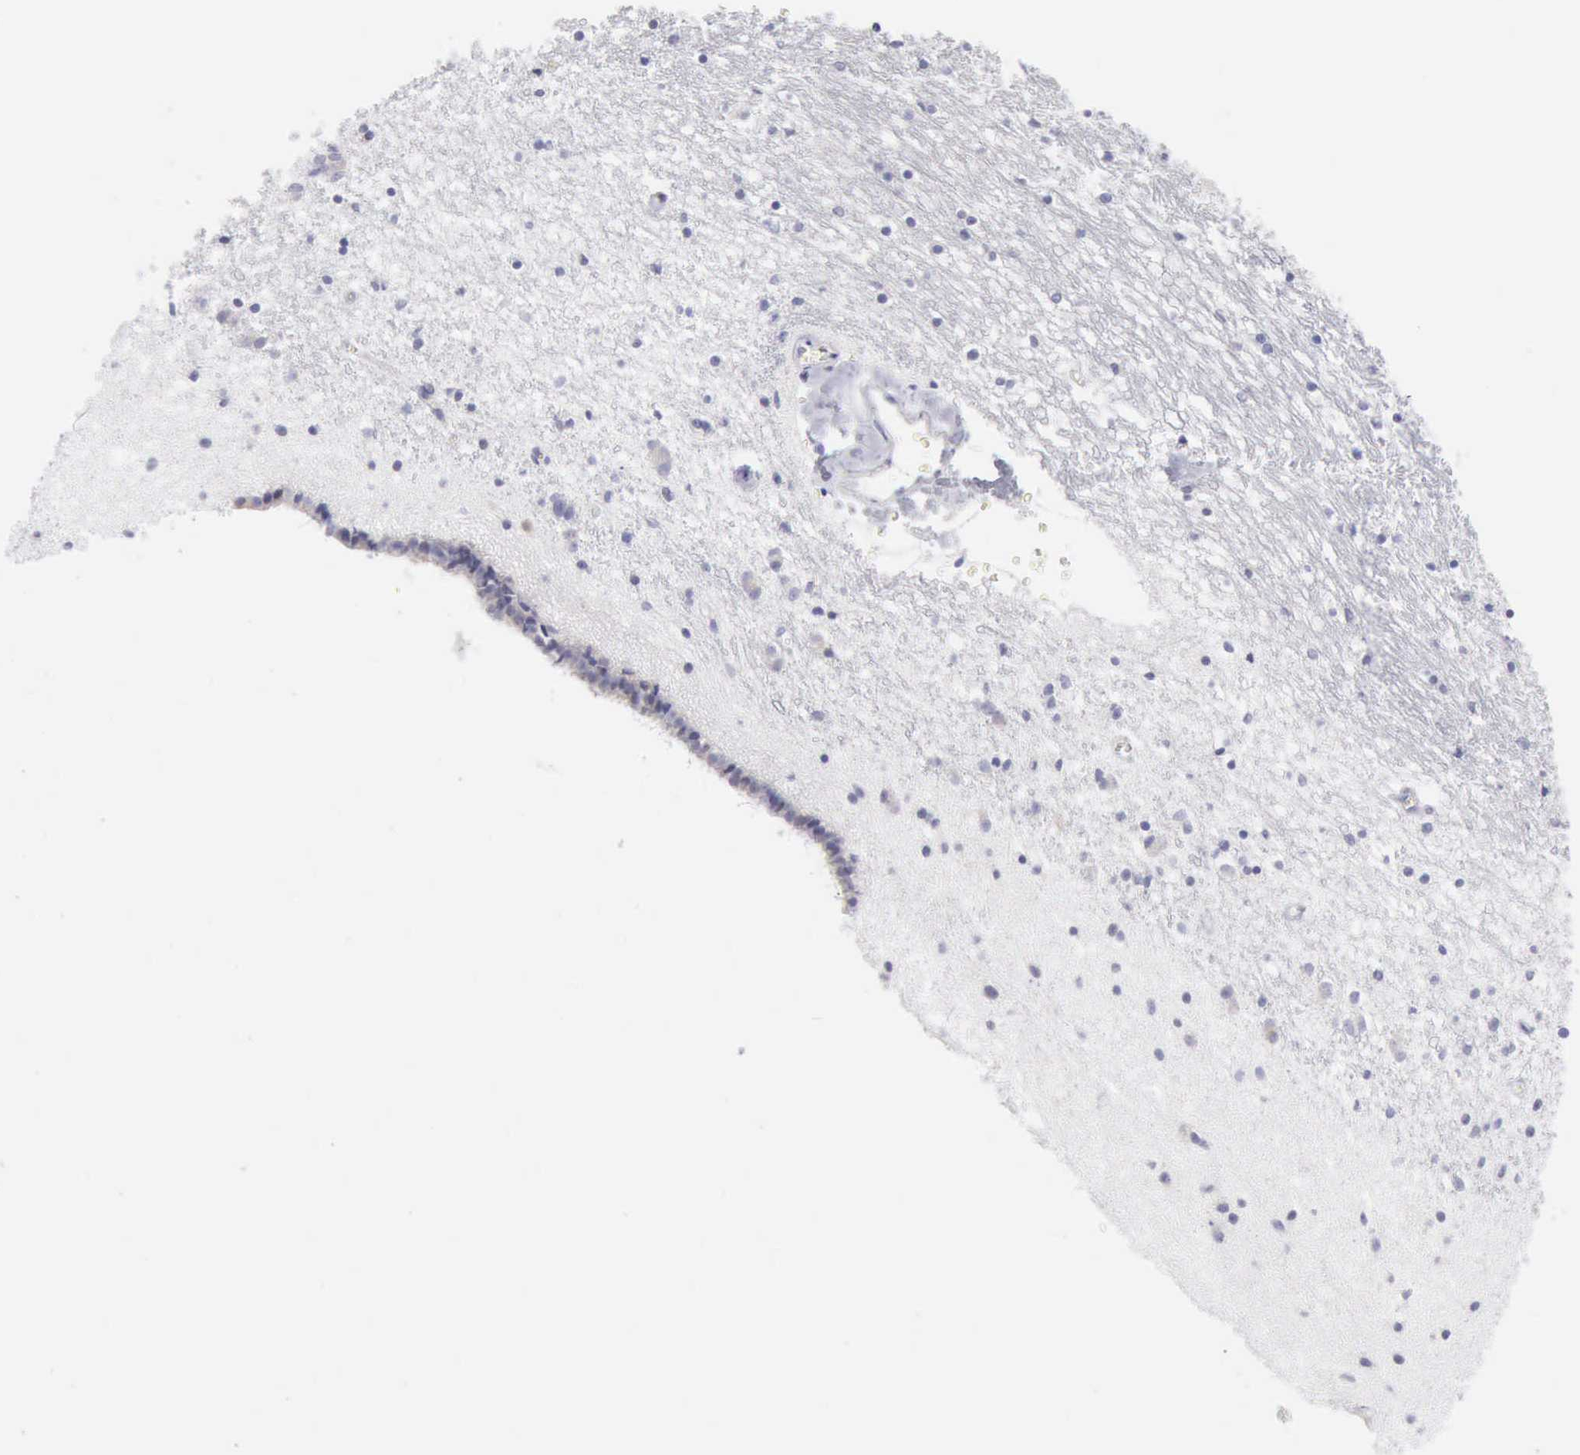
{"staining": {"intensity": "negative", "quantity": "none", "location": "none"}, "tissue": "caudate", "cell_type": "Glial cells", "image_type": "normal", "snomed": [{"axis": "morphology", "description": "Normal tissue, NOS"}, {"axis": "topography", "description": "Lateral ventricle wall"}], "caption": "This is a image of IHC staining of unremarkable caudate, which shows no expression in glial cells.", "gene": "ANGEL1", "patient": {"sex": "male", "age": 45}}